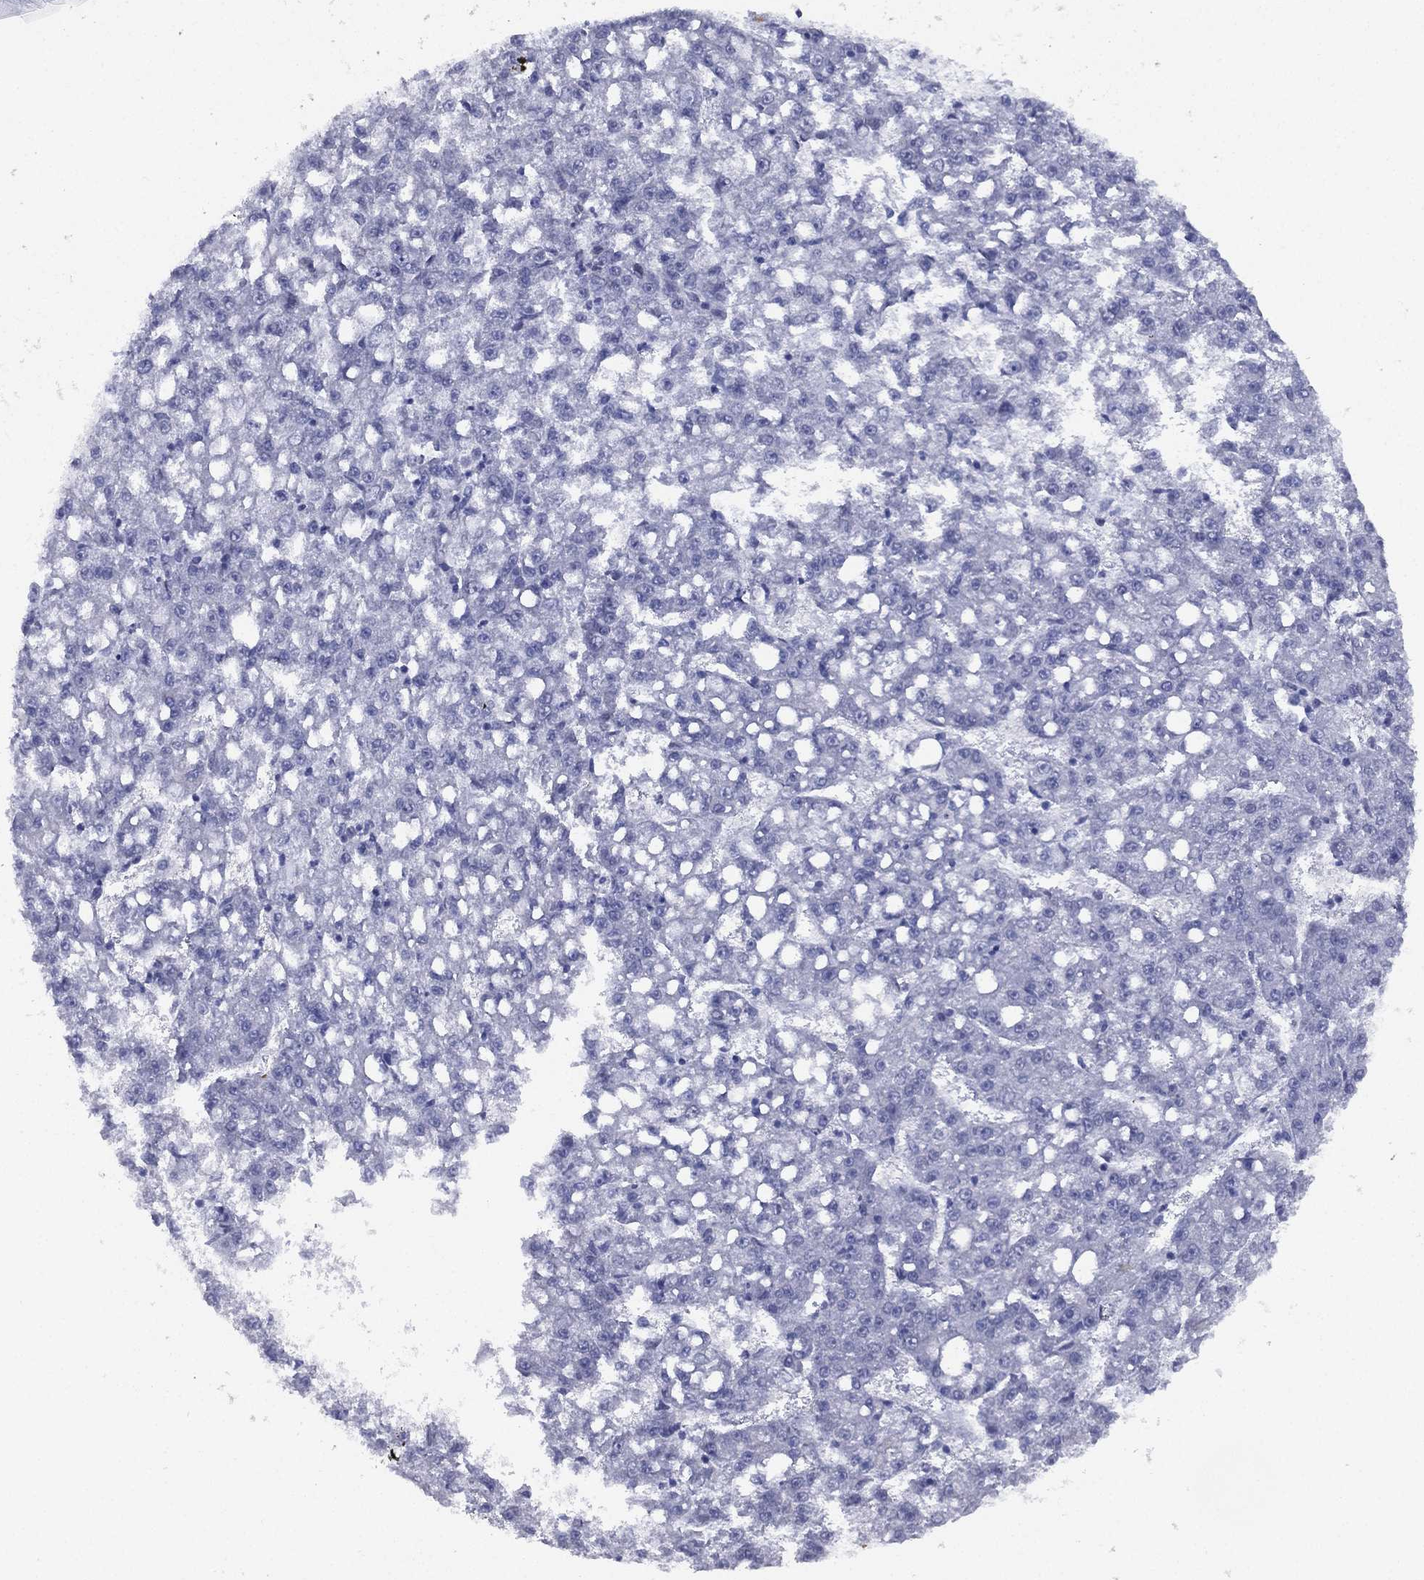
{"staining": {"intensity": "negative", "quantity": "none", "location": "none"}, "tissue": "liver cancer", "cell_type": "Tumor cells", "image_type": "cancer", "snomed": [{"axis": "morphology", "description": "Carcinoma, Hepatocellular, NOS"}, {"axis": "topography", "description": "Liver"}], "caption": "A high-resolution histopathology image shows IHC staining of liver cancer, which exhibits no significant expression in tumor cells.", "gene": "MAS1", "patient": {"sex": "female", "age": 65}}